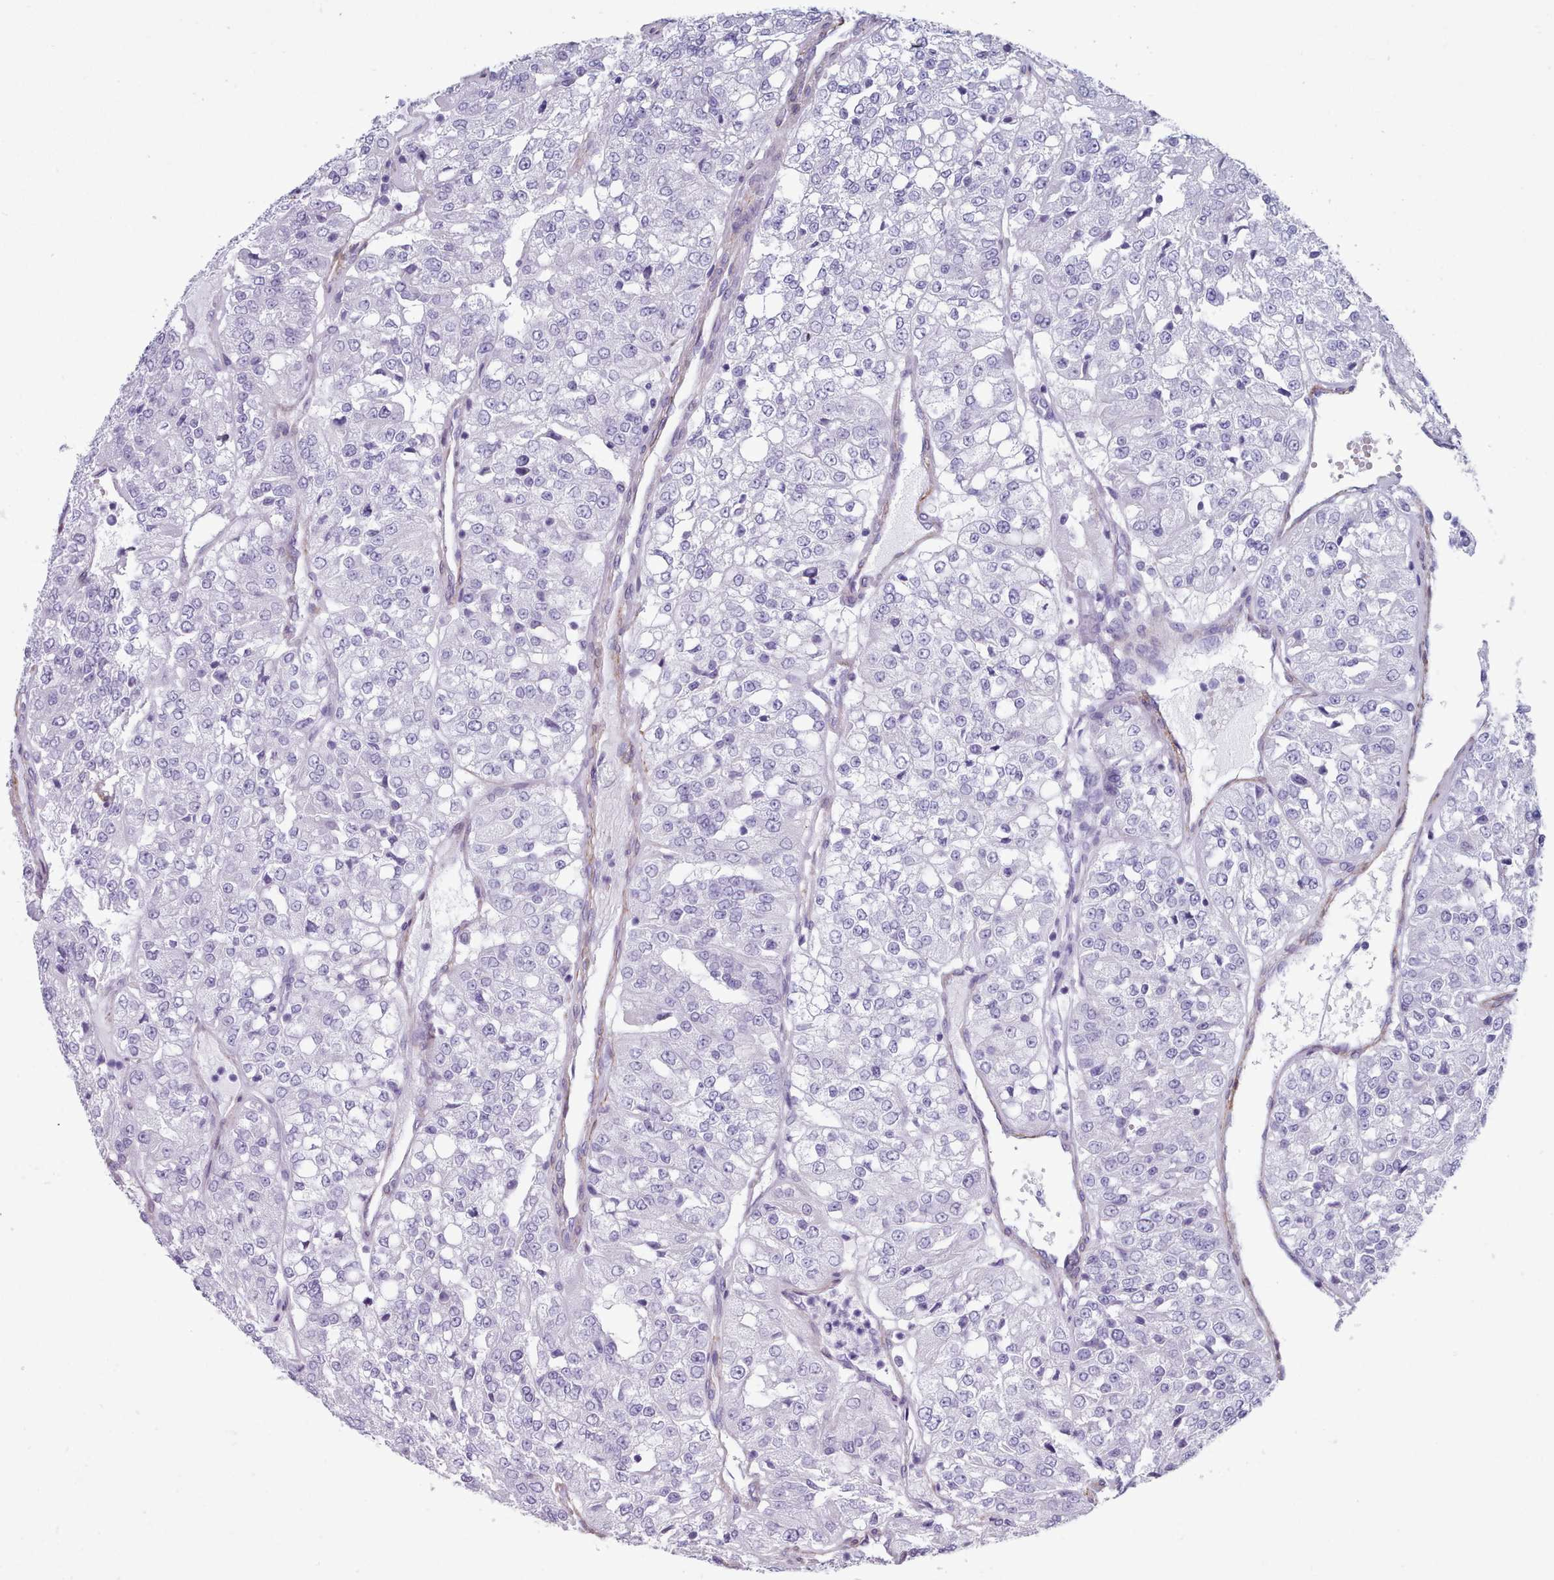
{"staining": {"intensity": "negative", "quantity": "none", "location": "none"}, "tissue": "renal cancer", "cell_type": "Tumor cells", "image_type": "cancer", "snomed": [{"axis": "morphology", "description": "Adenocarcinoma, NOS"}, {"axis": "topography", "description": "Kidney"}], "caption": "An IHC image of renal cancer (adenocarcinoma) is shown. There is no staining in tumor cells of renal cancer (adenocarcinoma). Nuclei are stained in blue.", "gene": "FPGS", "patient": {"sex": "female", "age": 63}}